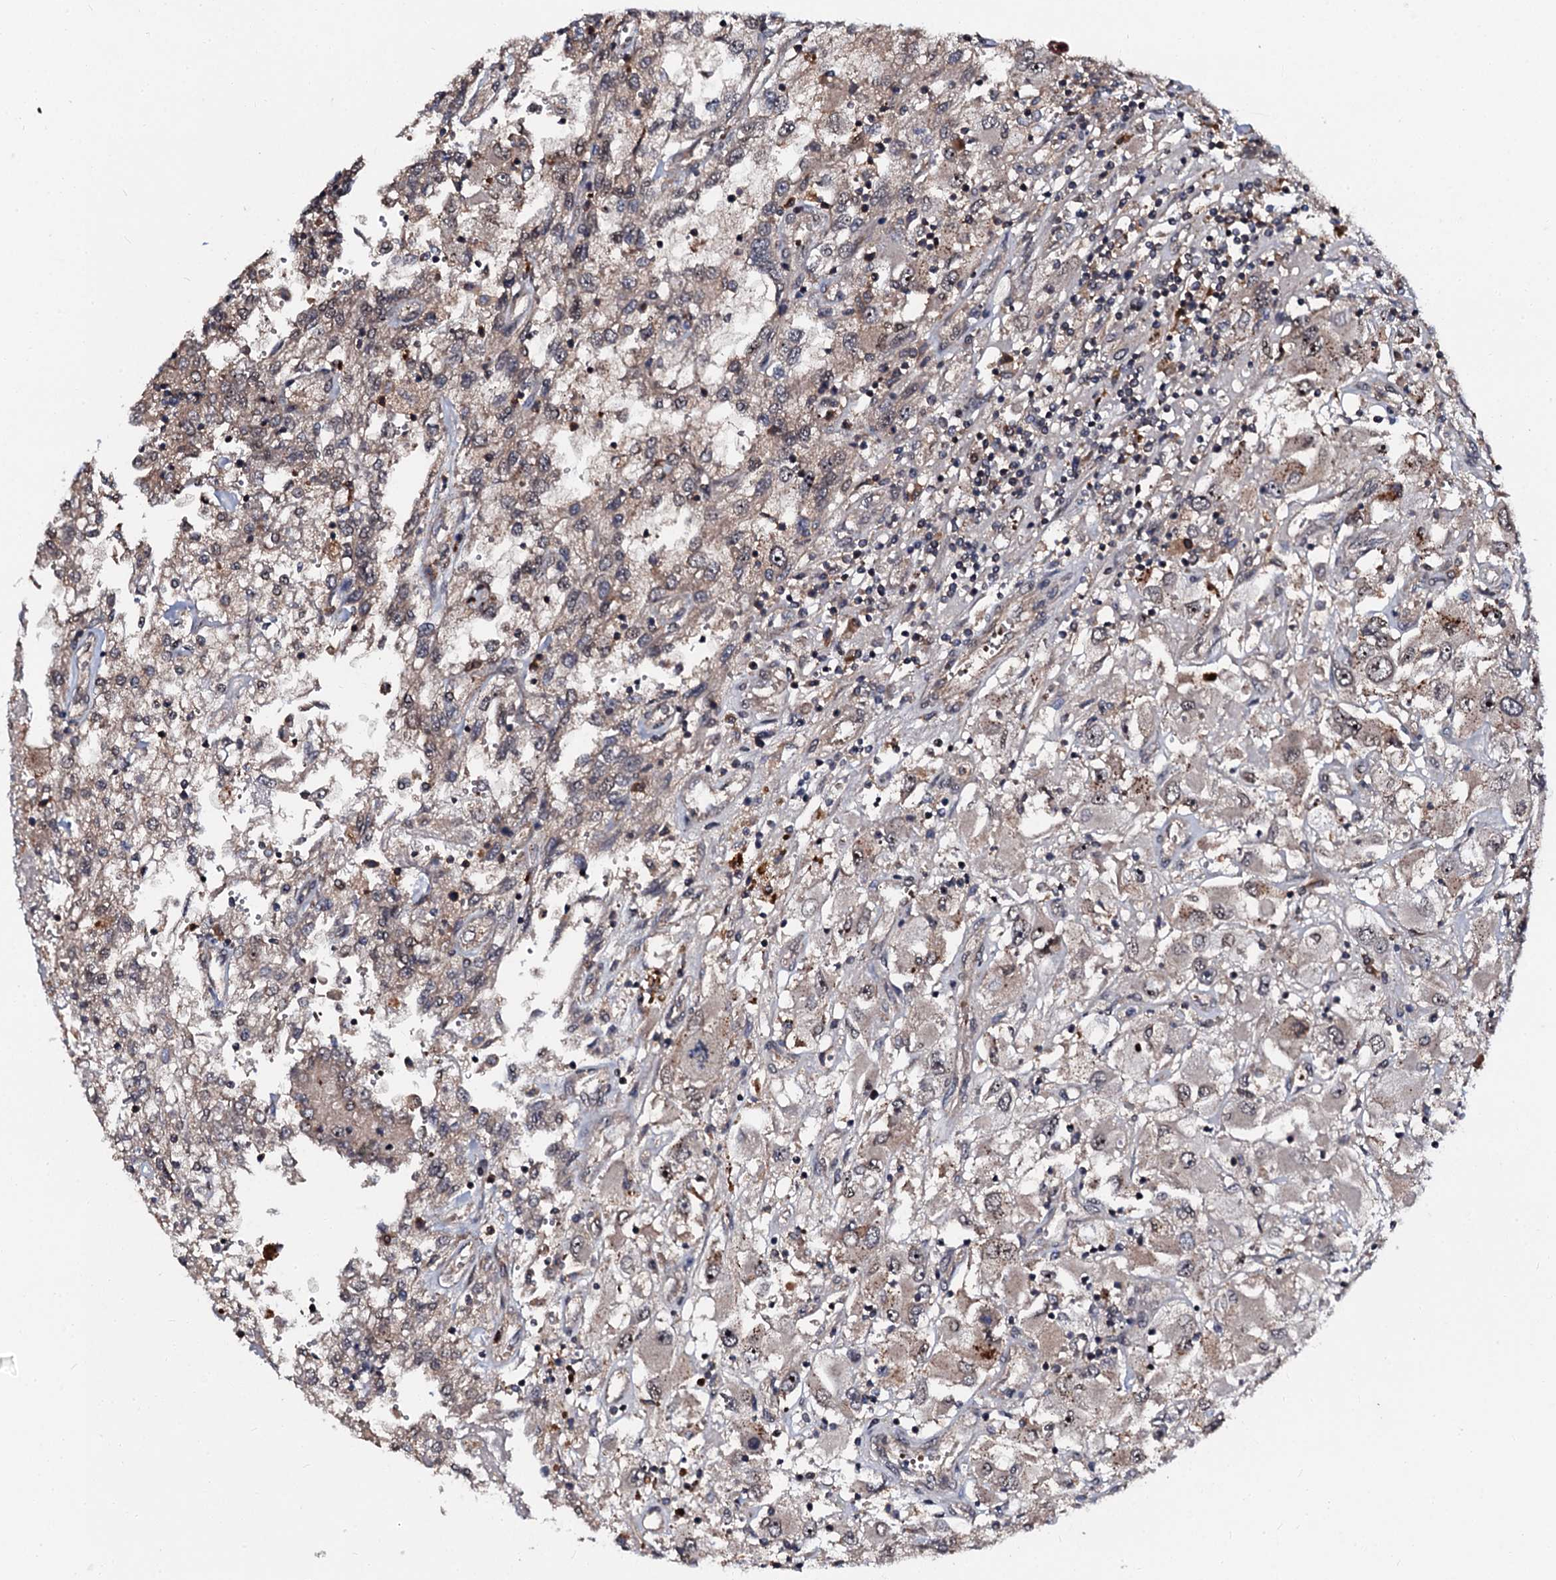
{"staining": {"intensity": "weak", "quantity": "<25%", "location": "cytoplasmic/membranous"}, "tissue": "renal cancer", "cell_type": "Tumor cells", "image_type": "cancer", "snomed": [{"axis": "morphology", "description": "Adenocarcinoma, NOS"}, {"axis": "topography", "description": "Kidney"}], "caption": "Tumor cells show no significant protein positivity in renal cancer.", "gene": "N4BP1", "patient": {"sex": "female", "age": 52}}